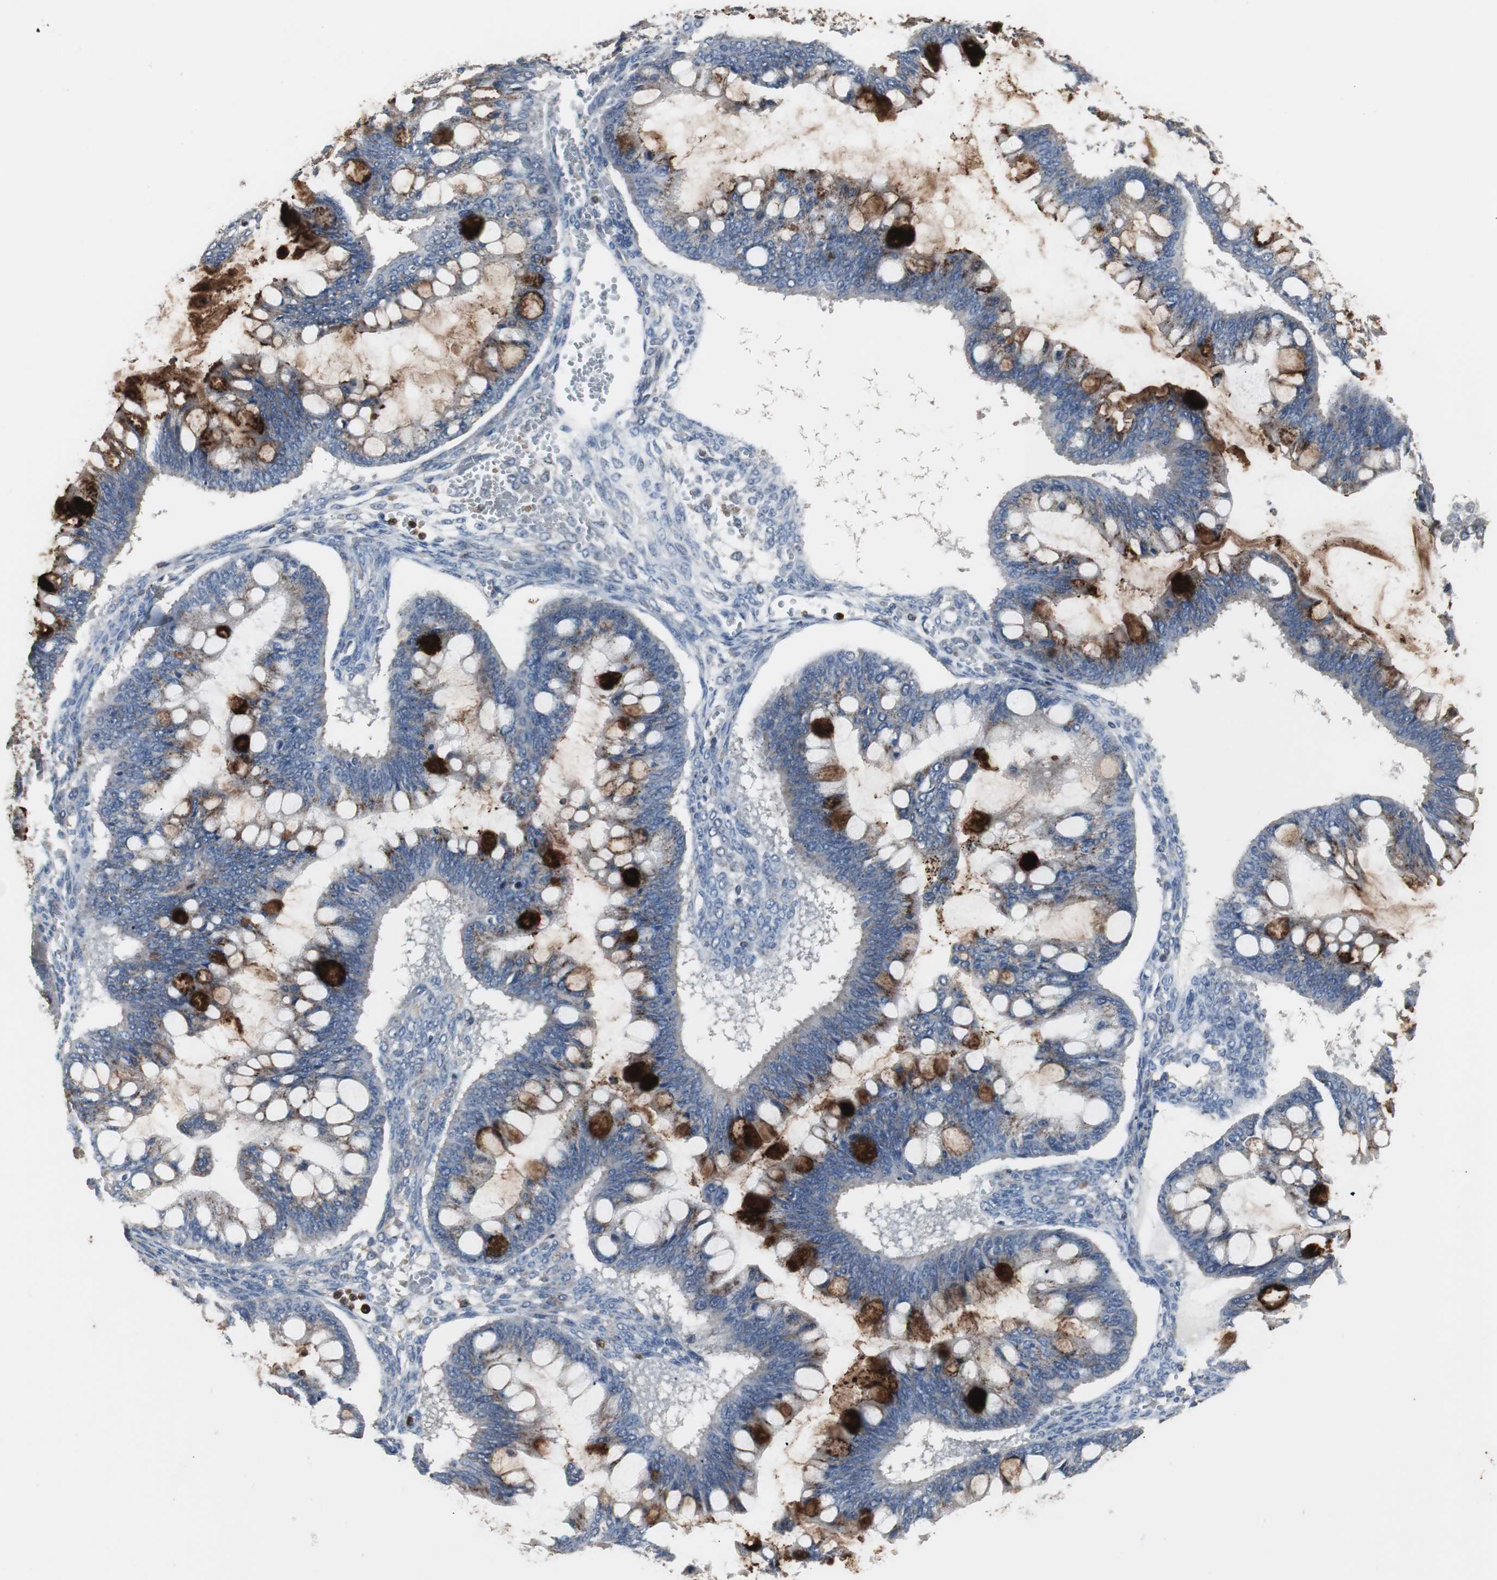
{"staining": {"intensity": "strong", "quantity": "25%-75%", "location": "cytoplasmic/membranous"}, "tissue": "ovarian cancer", "cell_type": "Tumor cells", "image_type": "cancer", "snomed": [{"axis": "morphology", "description": "Cystadenocarcinoma, mucinous, NOS"}, {"axis": "topography", "description": "Ovary"}], "caption": "Immunohistochemistry (IHC) of human ovarian mucinous cystadenocarcinoma shows high levels of strong cytoplasmic/membranous positivity in approximately 25%-75% of tumor cells. The protein is stained brown, and the nuclei are stained in blue (DAB IHC with brightfield microscopy, high magnification).", "gene": "NCF2", "patient": {"sex": "female", "age": 73}}